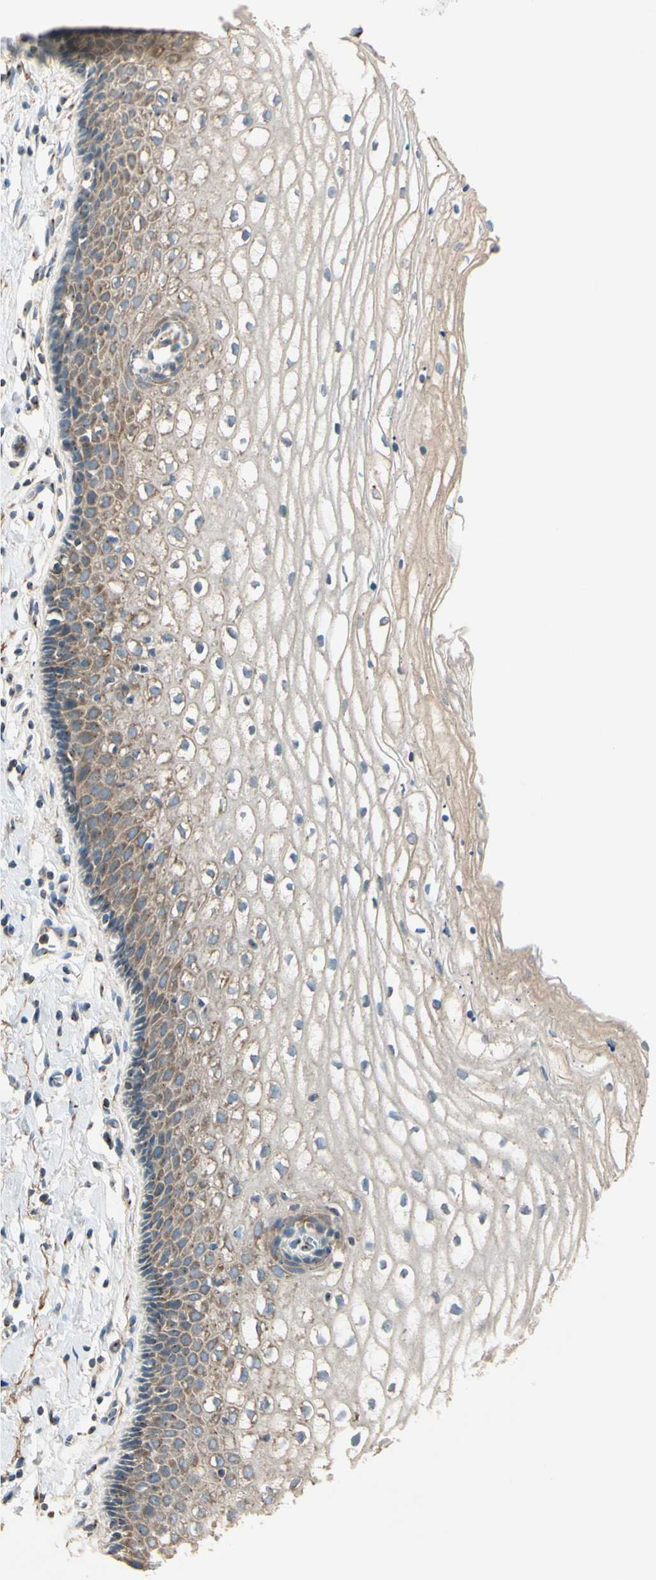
{"staining": {"intensity": "moderate", "quantity": "25%-75%", "location": "cytoplasmic/membranous"}, "tissue": "vagina", "cell_type": "Squamous epithelial cells", "image_type": "normal", "snomed": [{"axis": "morphology", "description": "Normal tissue, NOS"}, {"axis": "topography", "description": "Soft tissue"}, {"axis": "topography", "description": "Vagina"}], "caption": "Brown immunohistochemical staining in benign vagina demonstrates moderate cytoplasmic/membranous expression in approximately 25%-75% of squamous epithelial cells.", "gene": "AKAP9", "patient": {"sex": "female", "age": 61}}